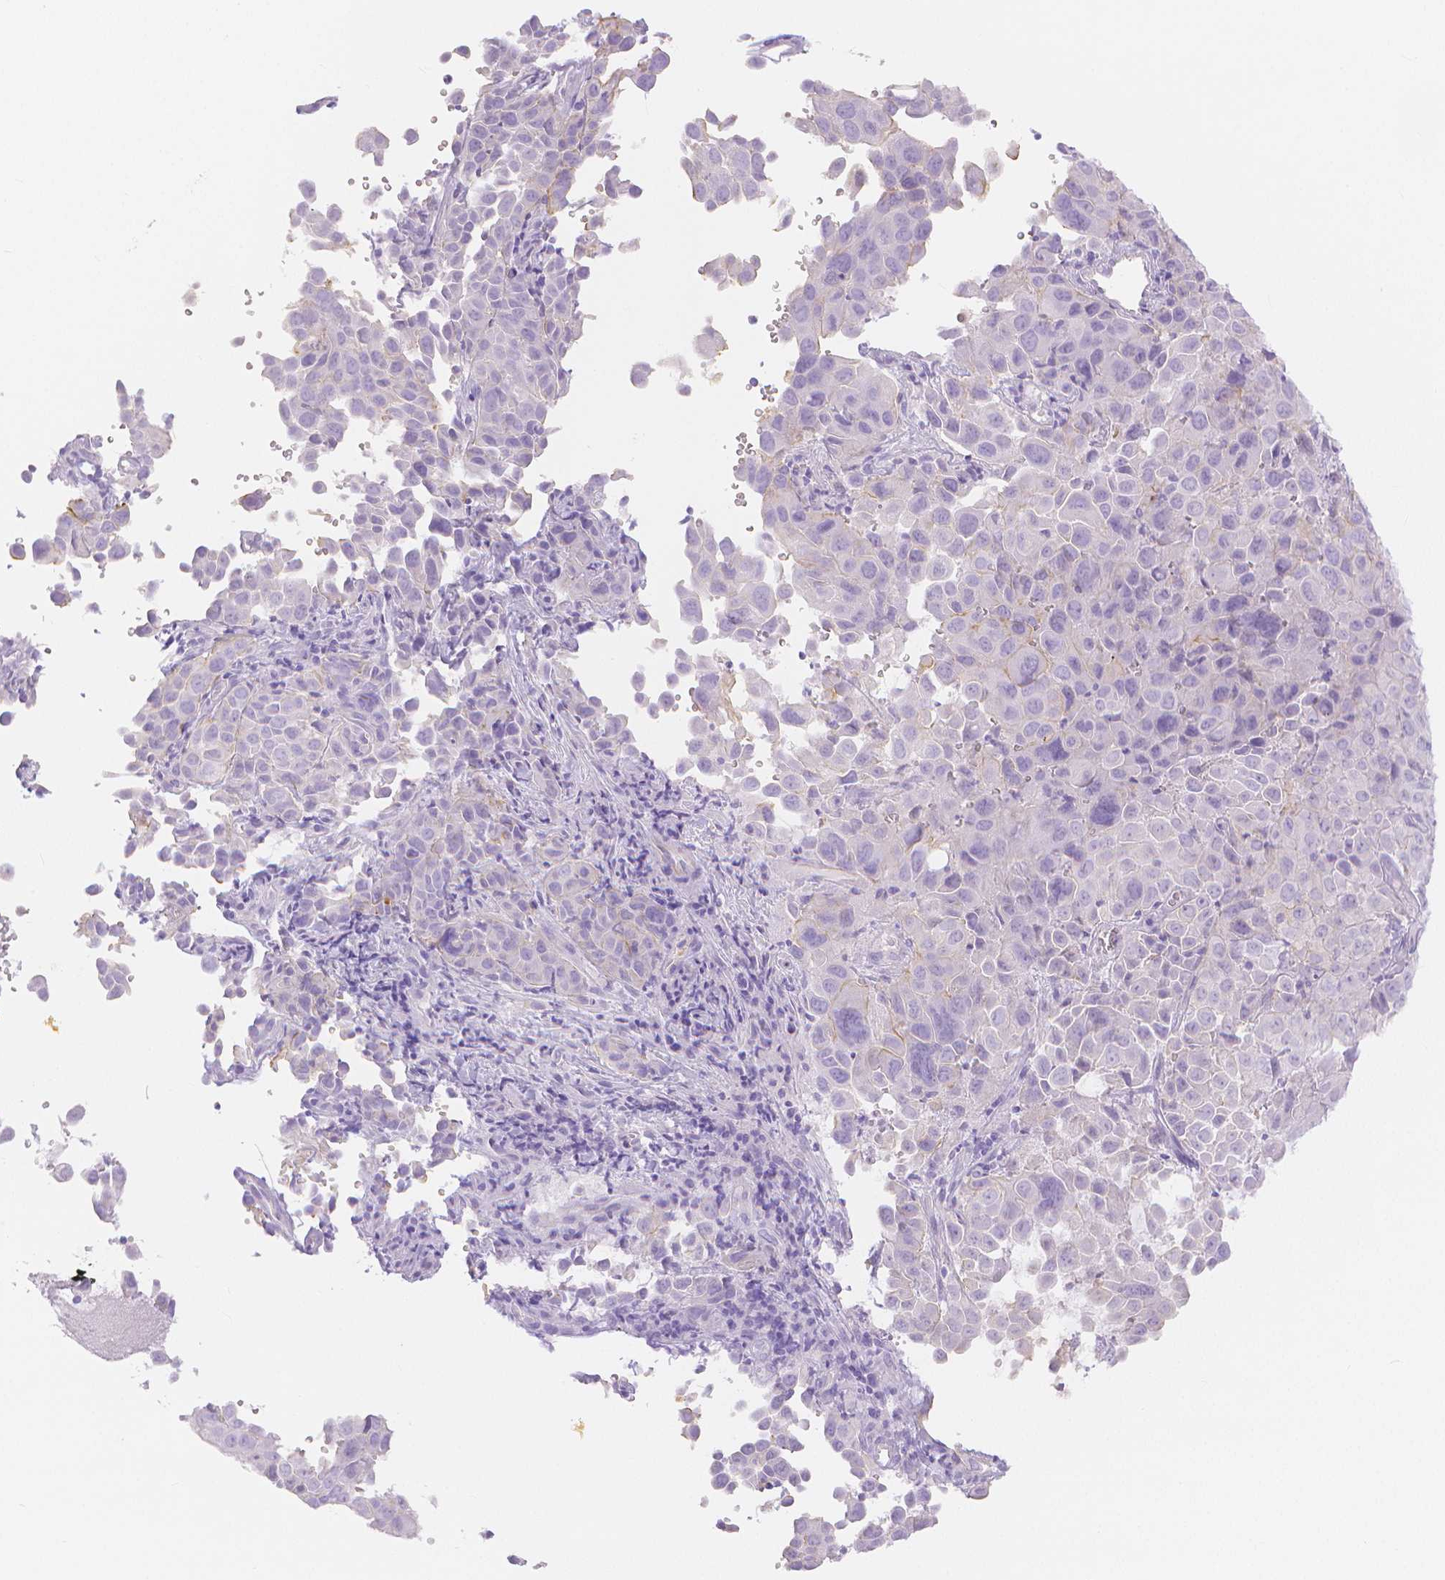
{"staining": {"intensity": "negative", "quantity": "none", "location": "none"}, "tissue": "cervical cancer", "cell_type": "Tumor cells", "image_type": "cancer", "snomed": [{"axis": "morphology", "description": "Squamous cell carcinoma, NOS"}, {"axis": "topography", "description": "Cervix"}], "caption": "Immunohistochemical staining of human cervical cancer (squamous cell carcinoma) shows no significant staining in tumor cells.", "gene": "SLC27A5", "patient": {"sex": "female", "age": 55}}